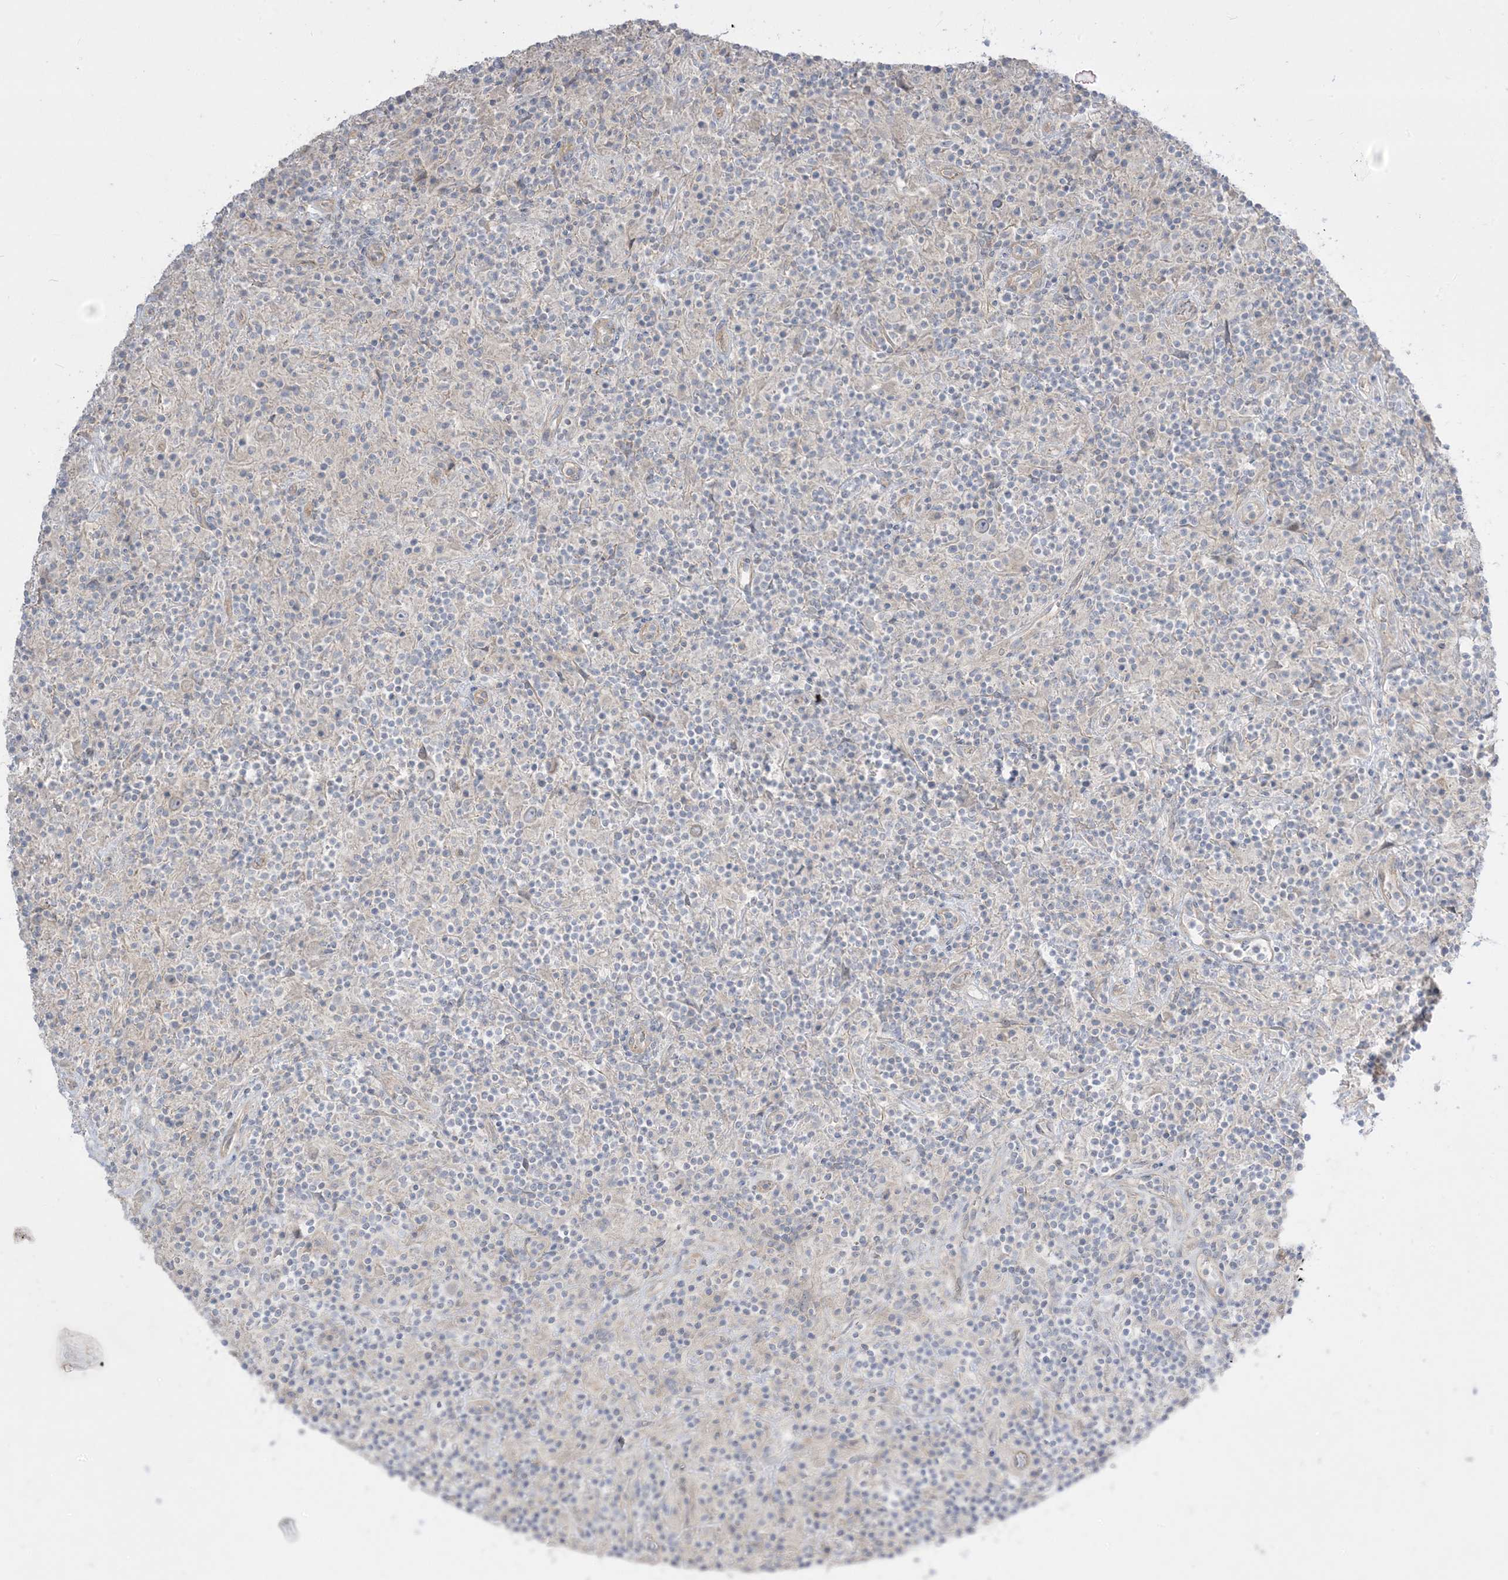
{"staining": {"intensity": "negative", "quantity": "none", "location": "none"}, "tissue": "lymphoma", "cell_type": "Tumor cells", "image_type": "cancer", "snomed": [{"axis": "morphology", "description": "Hodgkin's disease, NOS"}, {"axis": "topography", "description": "Lymph node"}], "caption": "Photomicrograph shows no significant protein expression in tumor cells of lymphoma. The staining was performed using DAB (3,3'-diaminobenzidine) to visualize the protein expression in brown, while the nuclei were stained in blue with hematoxylin (Magnification: 20x).", "gene": "ARHGEF9", "patient": {"sex": "male", "age": 70}}